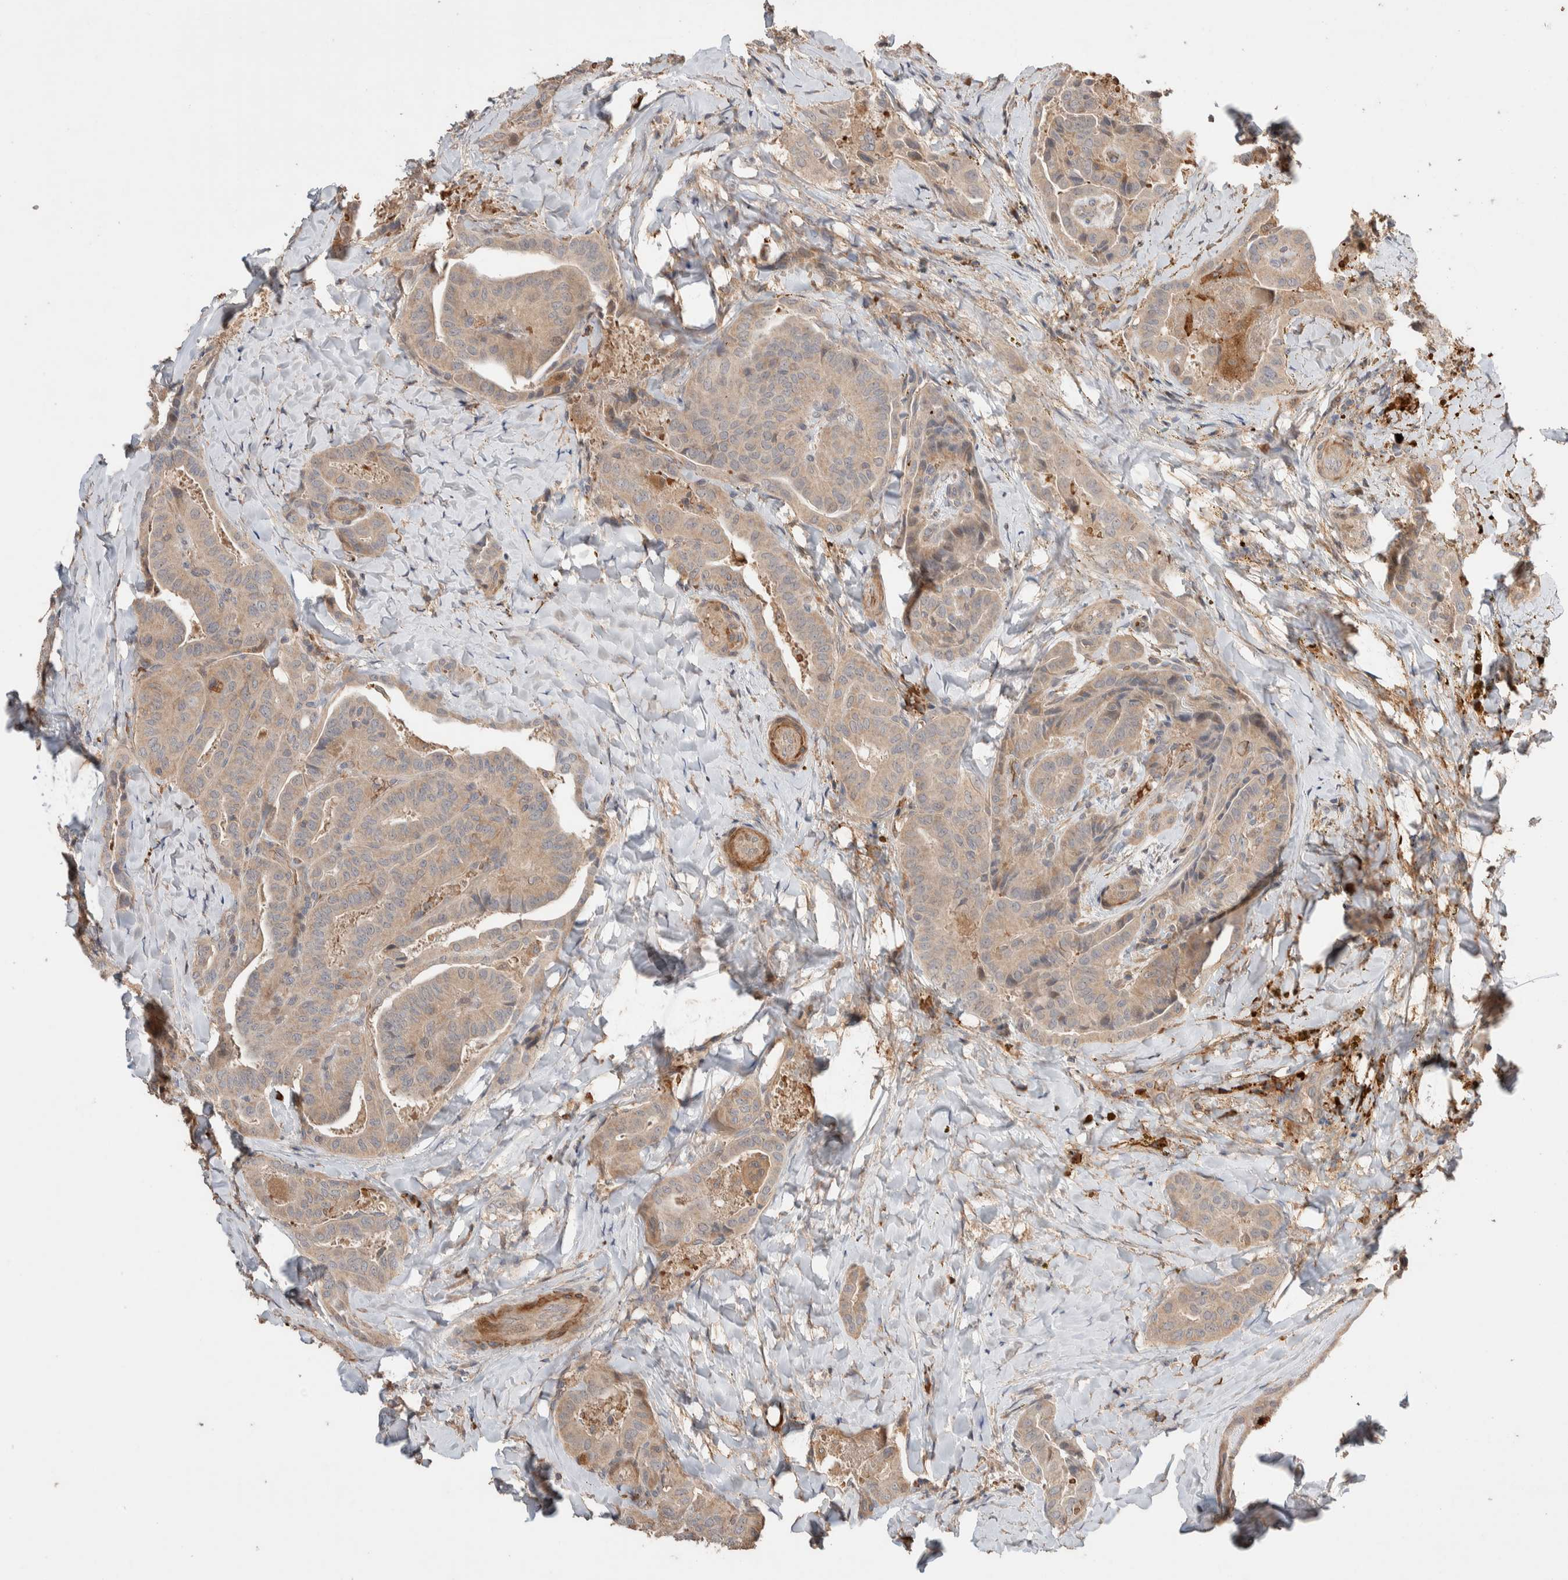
{"staining": {"intensity": "moderate", "quantity": "25%-75%", "location": "cytoplasmic/membranous"}, "tissue": "thyroid cancer", "cell_type": "Tumor cells", "image_type": "cancer", "snomed": [{"axis": "morphology", "description": "Papillary adenocarcinoma, NOS"}, {"axis": "topography", "description": "Thyroid gland"}], "caption": "Protein expression analysis of thyroid cancer reveals moderate cytoplasmic/membranous staining in approximately 25%-75% of tumor cells. The staining was performed using DAB (3,3'-diaminobenzidine), with brown indicating positive protein expression. Nuclei are stained blue with hematoxylin.", "gene": "WDR91", "patient": {"sex": "male", "age": 77}}